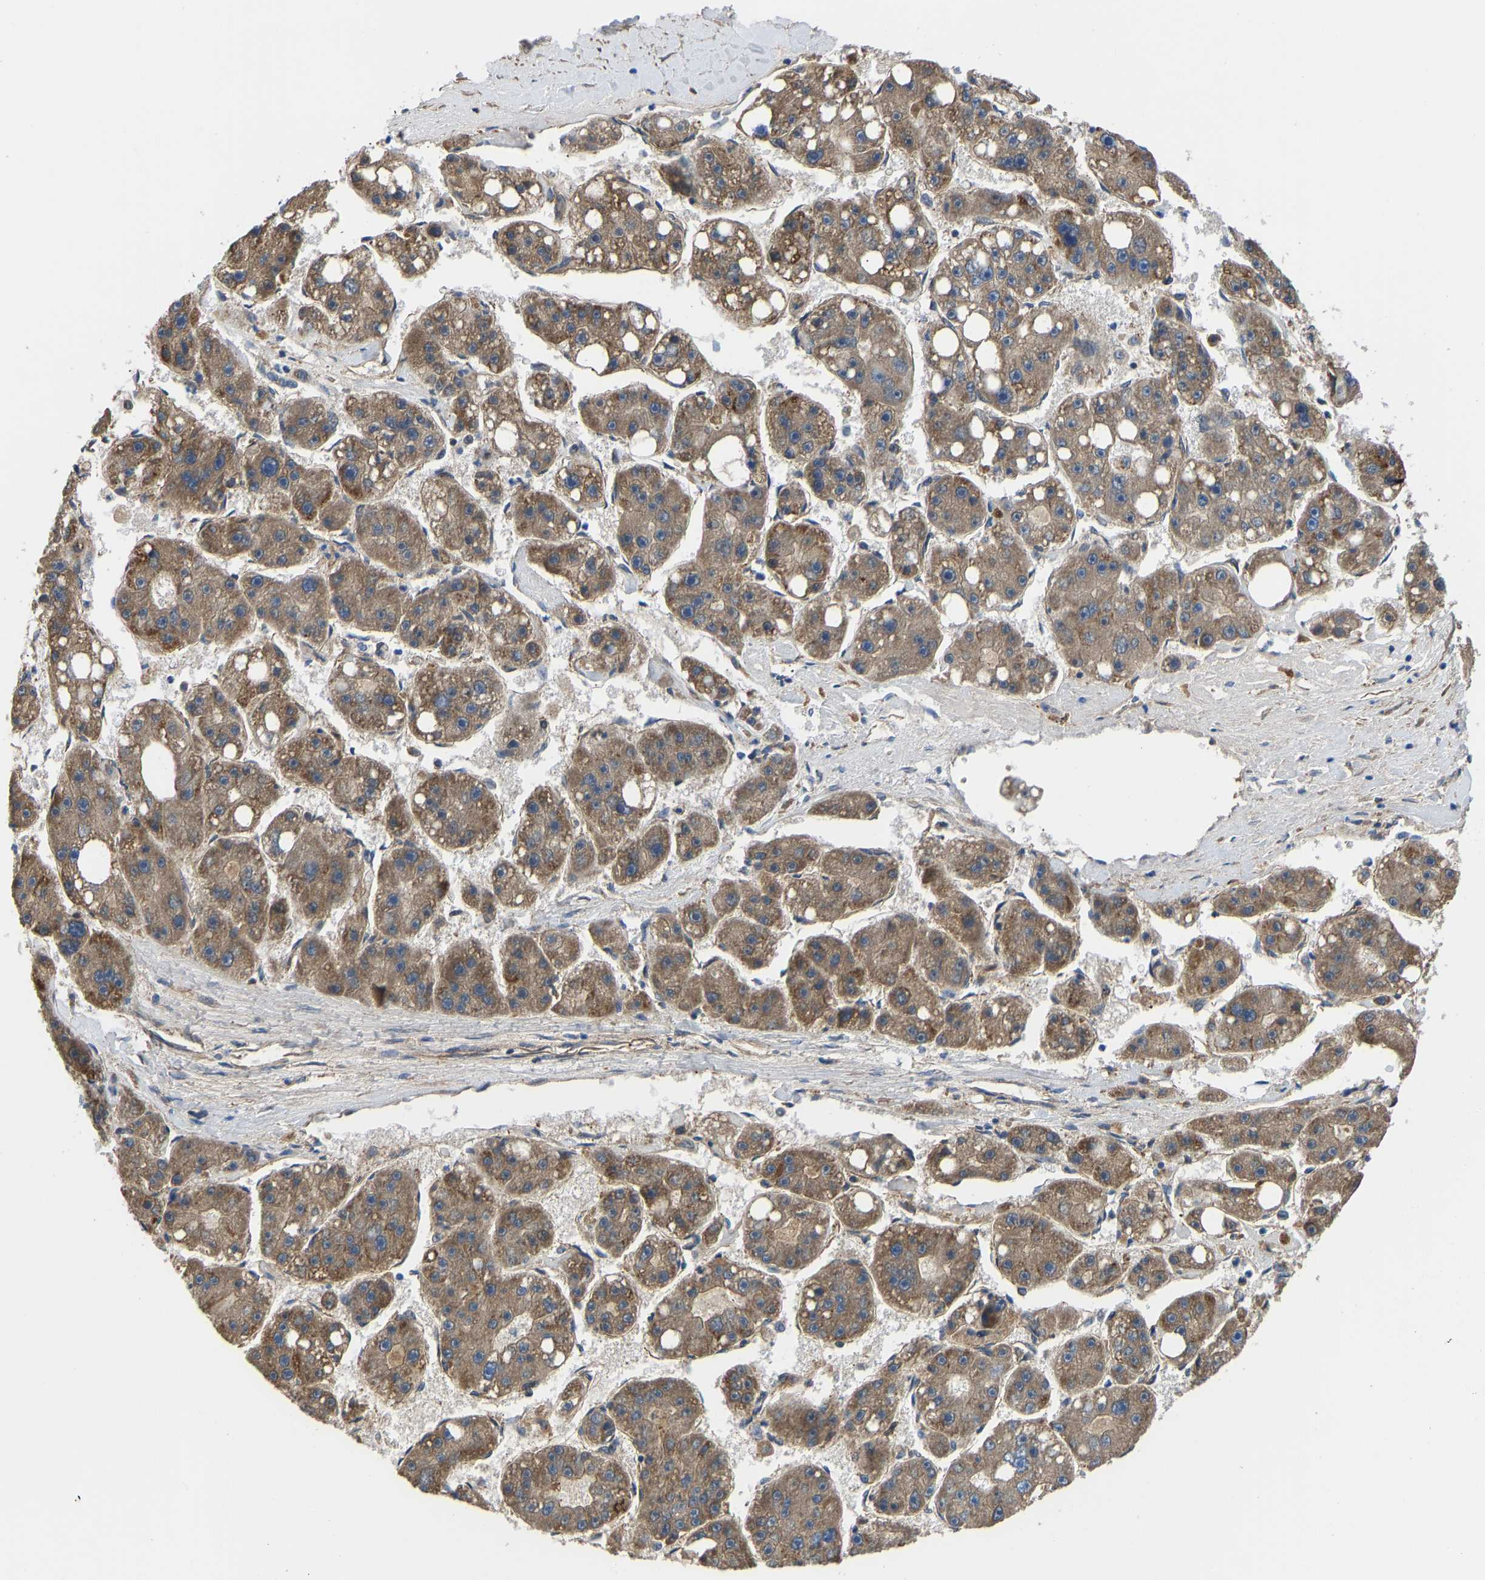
{"staining": {"intensity": "moderate", "quantity": ">75%", "location": "cytoplasmic/membranous"}, "tissue": "liver cancer", "cell_type": "Tumor cells", "image_type": "cancer", "snomed": [{"axis": "morphology", "description": "Carcinoma, Hepatocellular, NOS"}, {"axis": "topography", "description": "Liver"}], "caption": "This image shows immunohistochemistry (IHC) staining of liver cancer (hepatocellular carcinoma), with medium moderate cytoplasmic/membranous expression in approximately >75% of tumor cells.", "gene": "HSPG2", "patient": {"sex": "female", "age": 61}}